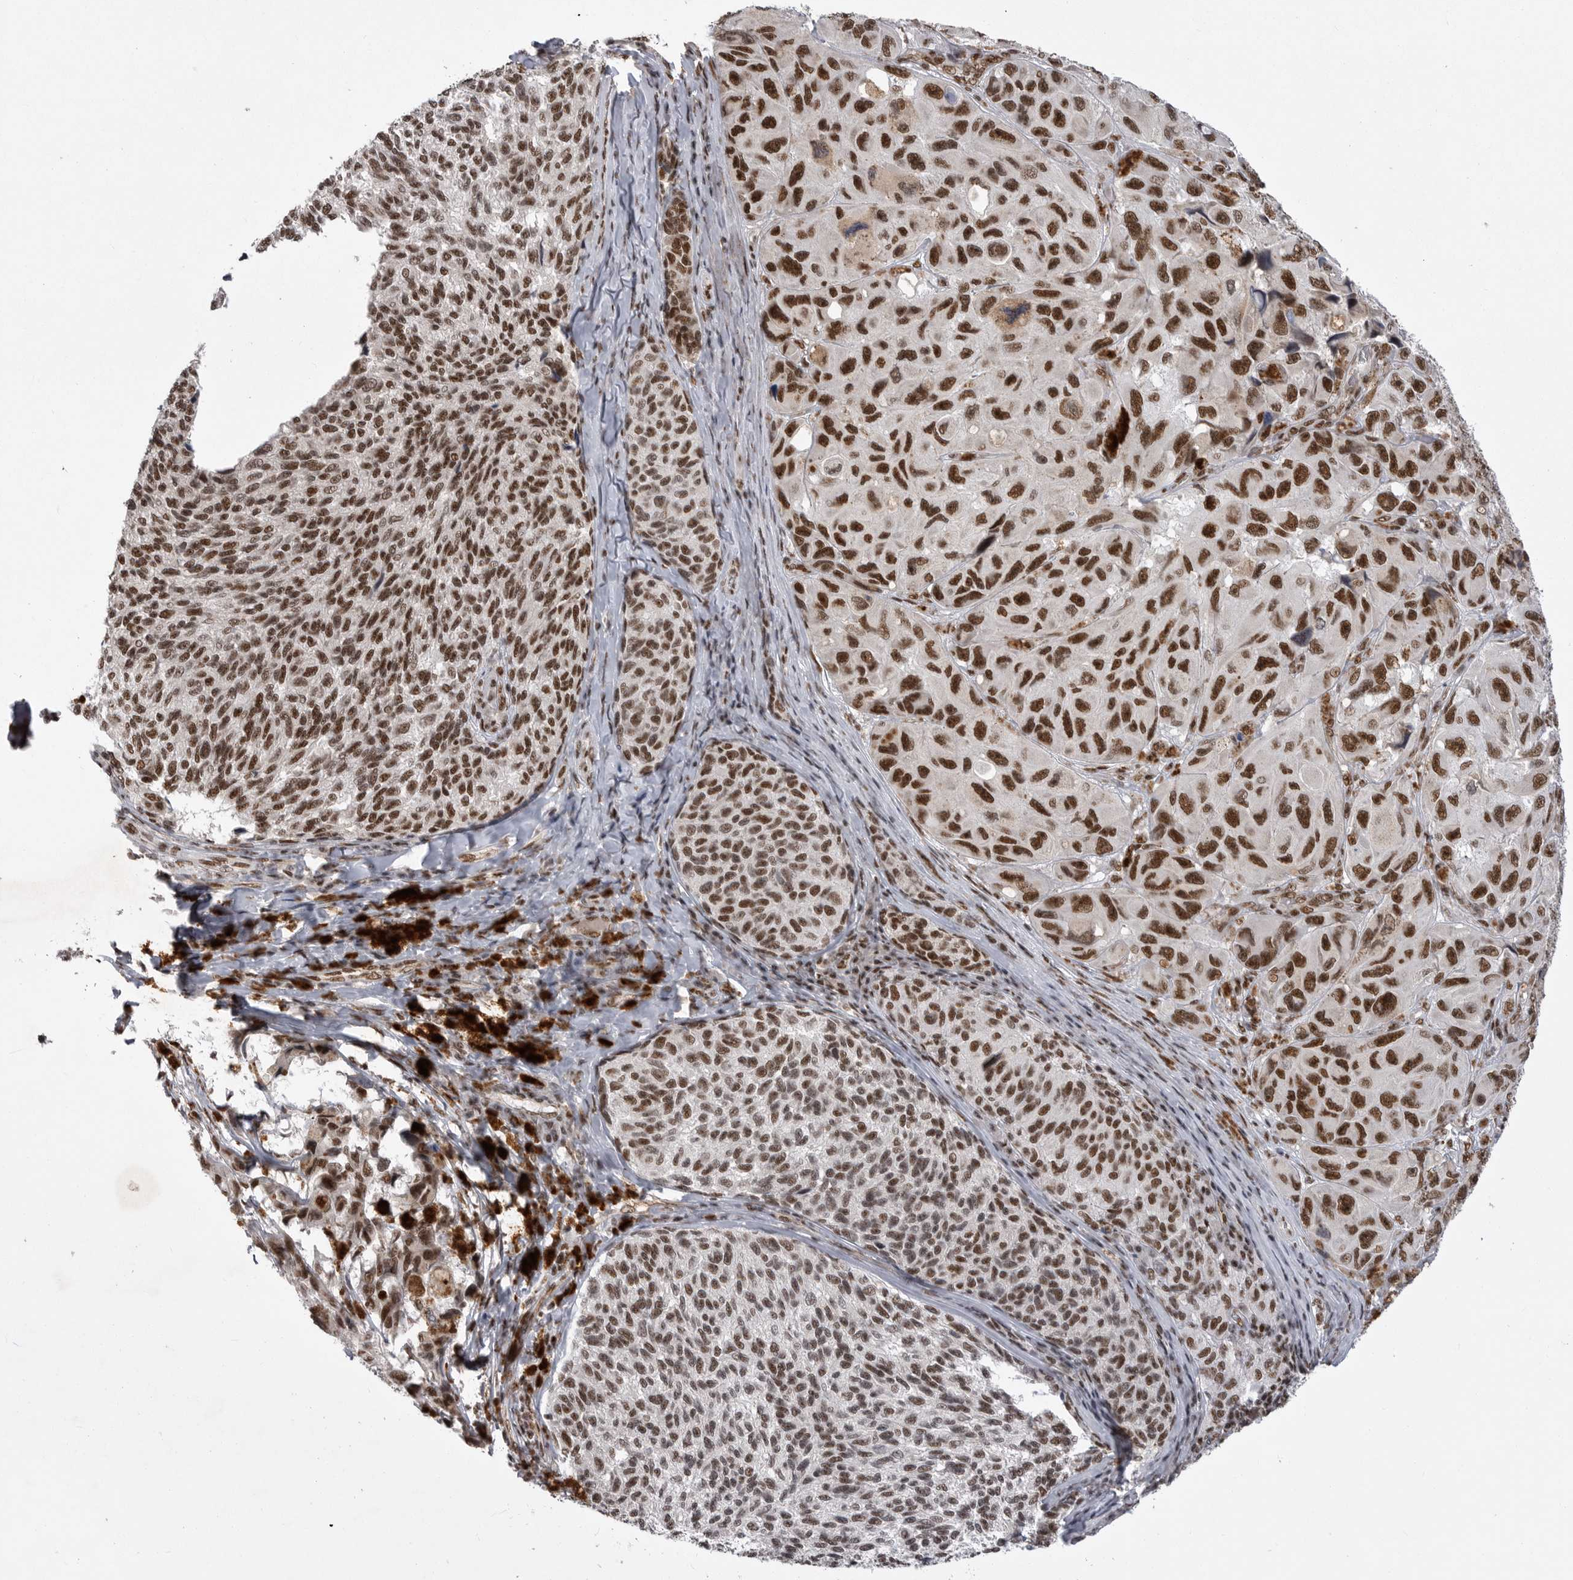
{"staining": {"intensity": "strong", "quantity": ">75%", "location": "nuclear"}, "tissue": "melanoma", "cell_type": "Tumor cells", "image_type": "cancer", "snomed": [{"axis": "morphology", "description": "Malignant melanoma, NOS"}, {"axis": "topography", "description": "Skin"}], "caption": "This micrograph demonstrates malignant melanoma stained with immunohistochemistry (IHC) to label a protein in brown. The nuclear of tumor cells show strong positivity for the protein. Nuclei are counter-stained blue.", "gene": "PPP1R8", "patient": {"sex": "female", "age": 73}}